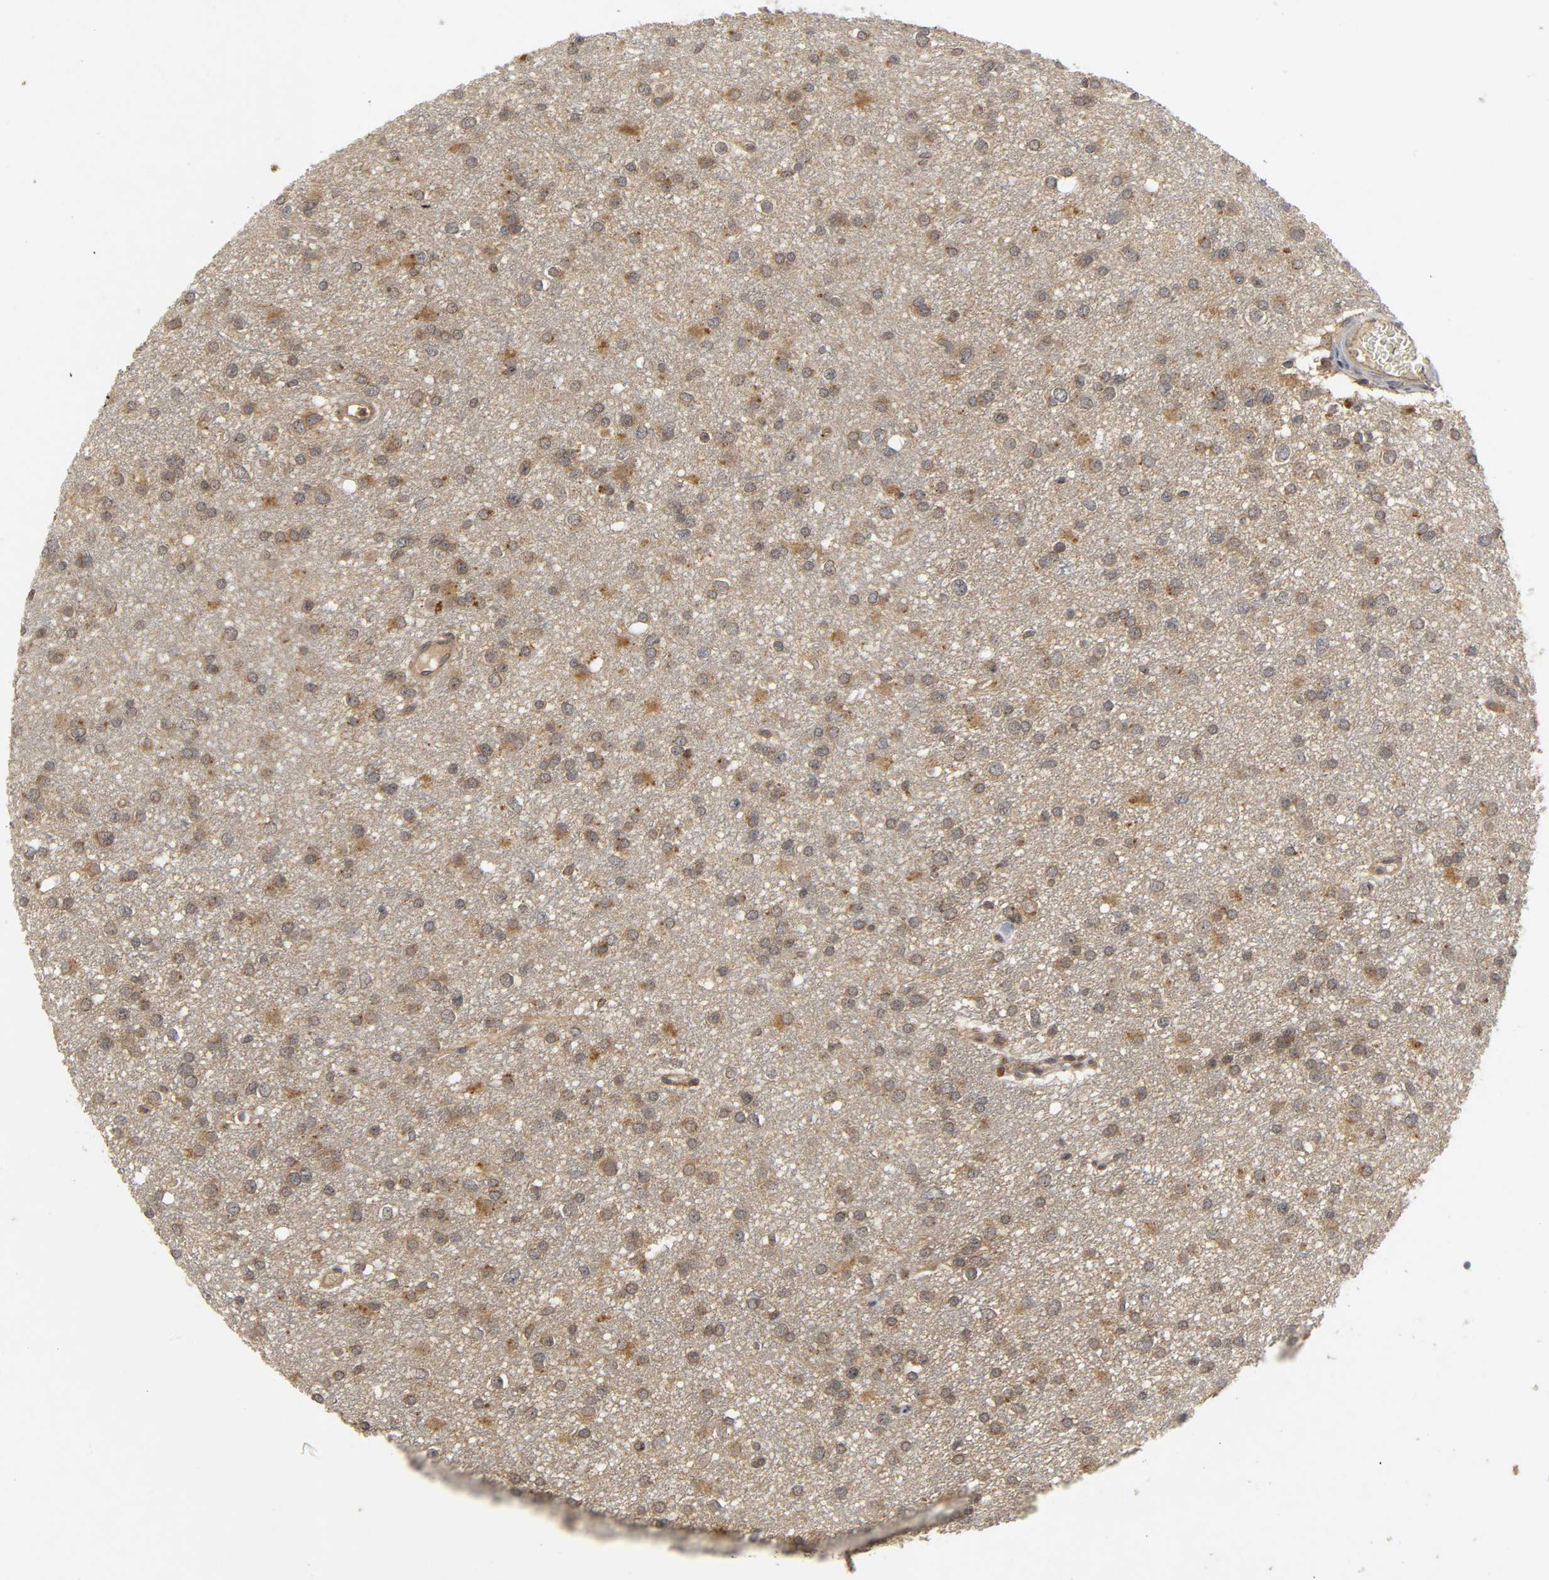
{"staining": {"intensity": "moderate", "quantity": ">75%", "location": "cytoplasmic/membranous"}, "tissue": "glioma", "cell_type": "Tumor cells", "image_type": "cancer", "snomed": [{"axis": "morphology", "description": "Glioma, malignant, Low grade"}, {"axis": "topography", "description": "Brain"}], "caption": "DAB immunohistochemical staining of human malignant glioma (low-grade) reveals moderate cytoplasmic/membranous protein expression in about >75% of tumor cells. The staining was performed using DAB, with brown indicating positive protein expression. Nuclei are stained blue with hematoxylin.", "gene": "TRAF6", "patient": {"sex": "male", "age": 42}}